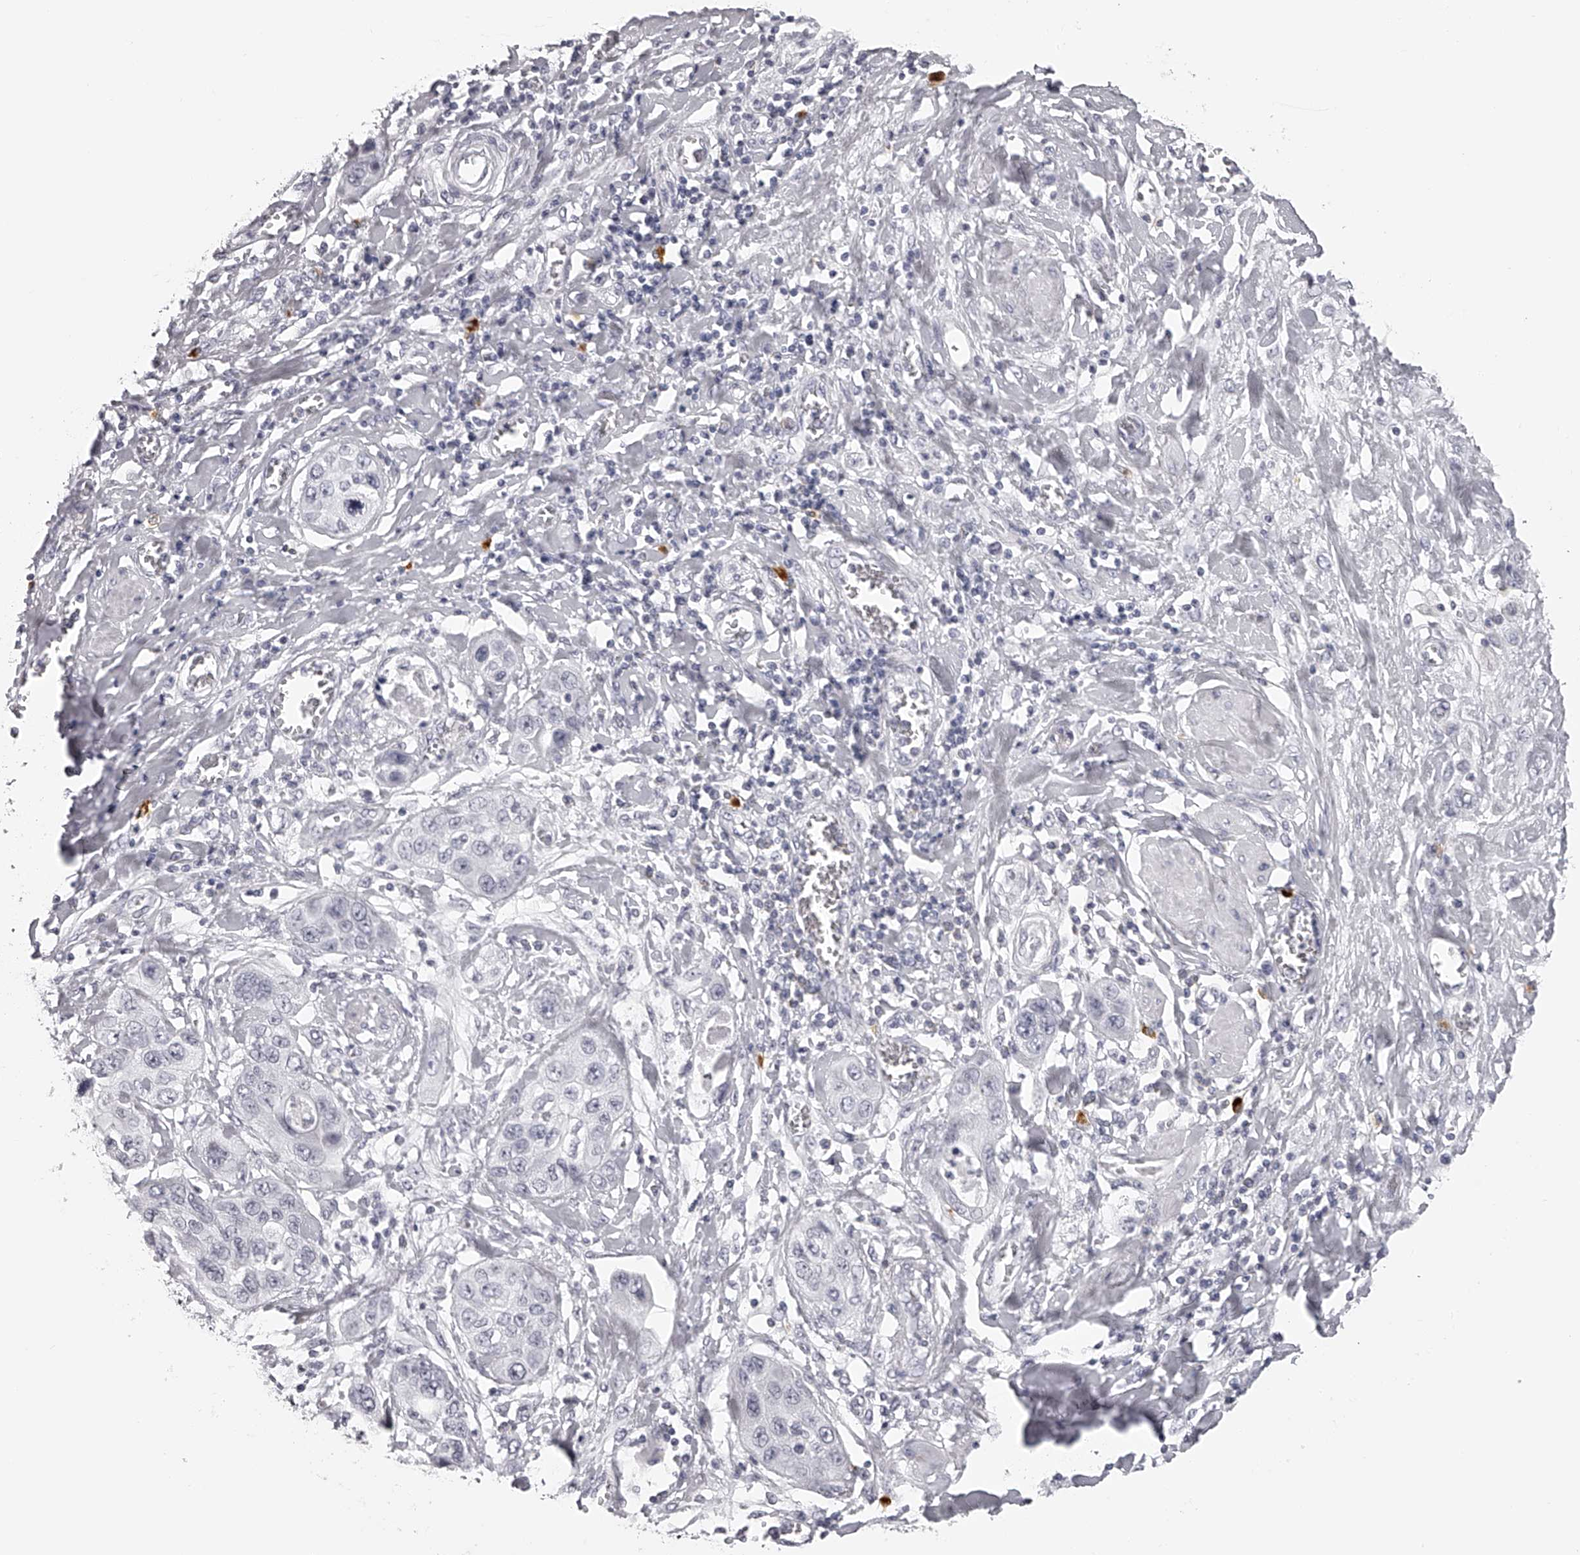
{"staining": {"intensity": "negative", "quantity": "none", "location": "none"}, "tissue": "pancreatic cancer", "cell_type": "Tumor cells", "image_type": "cancer", "snomed": [{"axis": "morphology", "description": "Adenocarcinoma, NOS"}, {"axis": "topography", "description": "Pancreas"}], "caption": "High magnification brightfield microscopy of adenocarcinoma (pancreatic) stained with DAB (brown) and counterstained with hematoxylin (blue): tumor cells show no significant staining.", "gene": "SEC11C", "patient": {"sex": "female", "age": 70}}